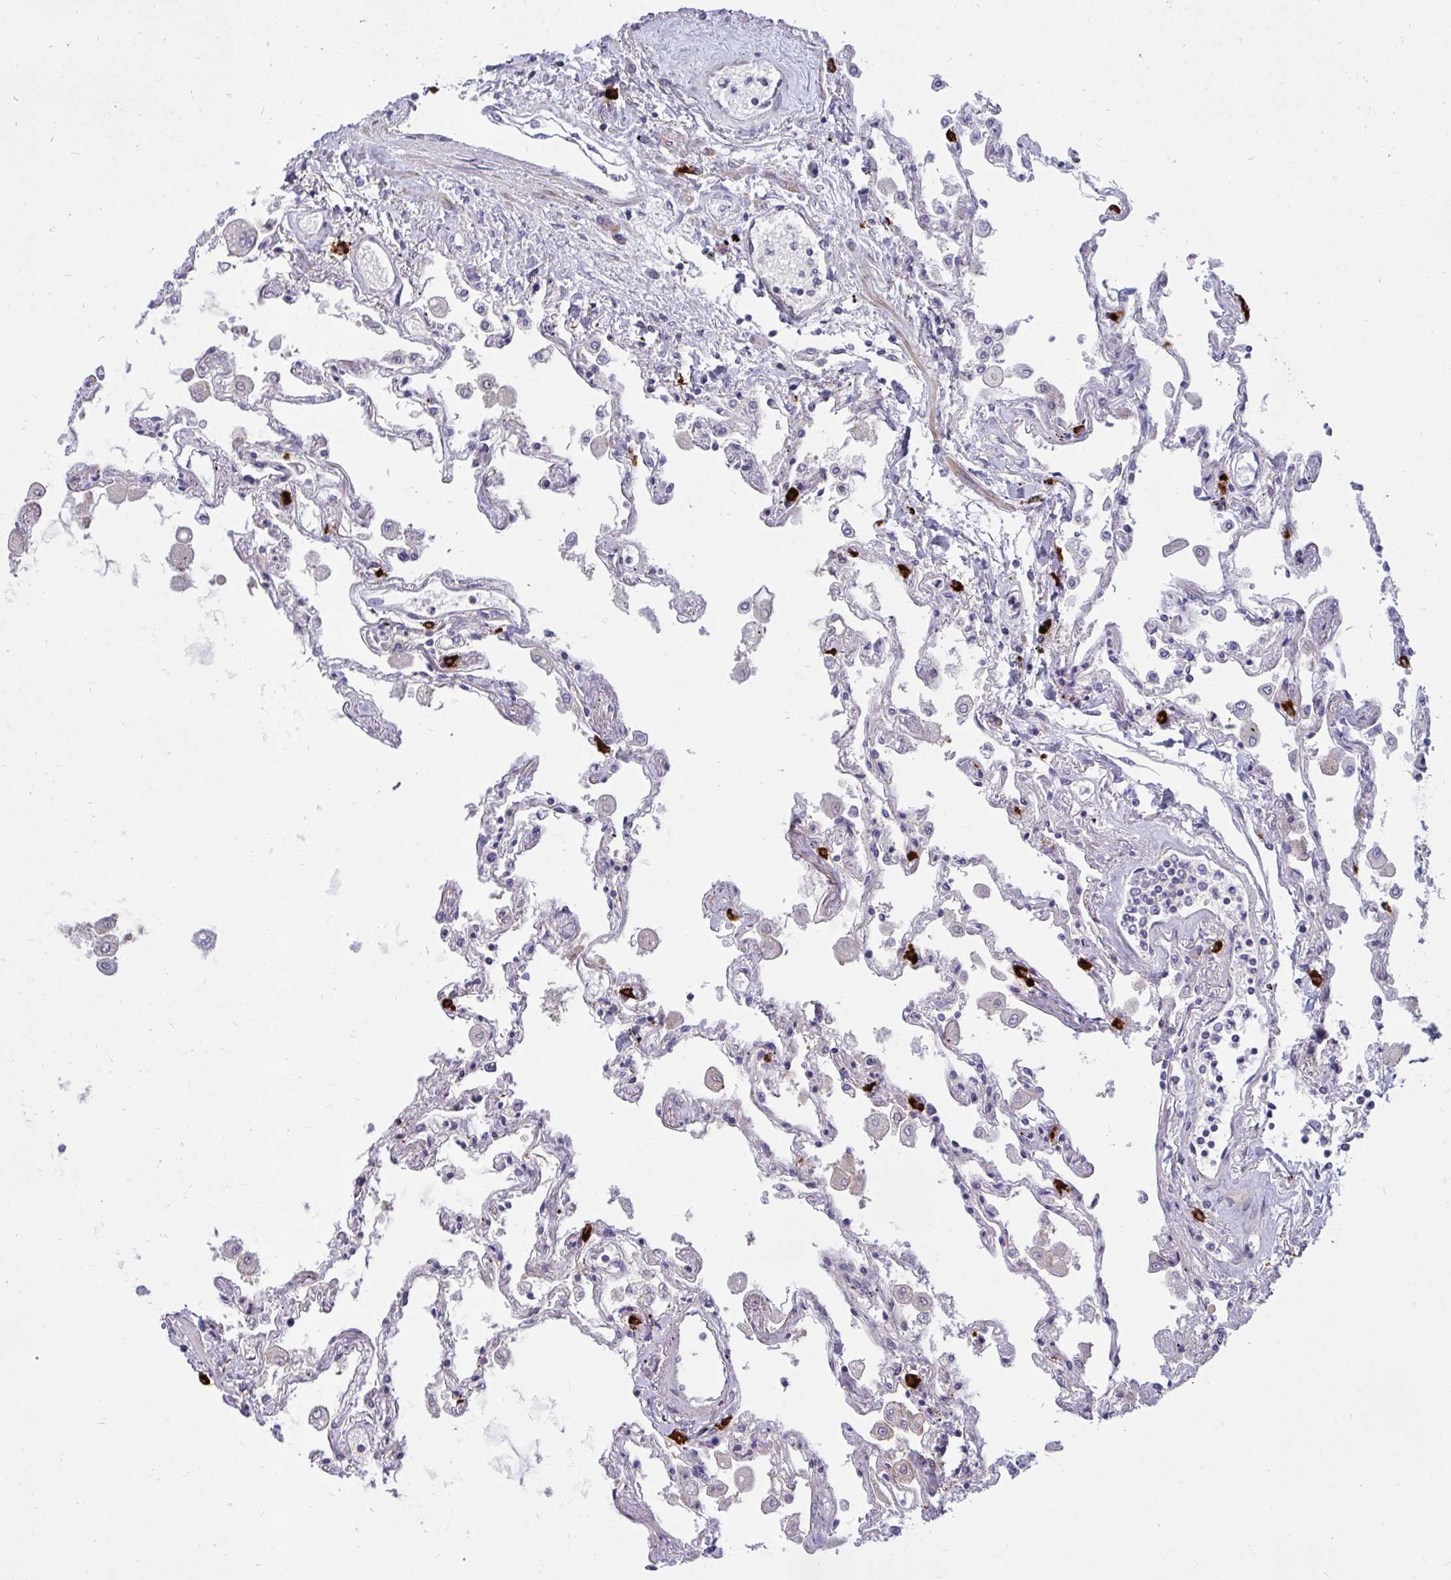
{"staining": {"intensity": "negative", "quantity": "none", "location": "none"}, "tissue": "lung", "cell_type": "Alveolar cells", "image_type": "normal", "snomed": [{"axis": "morphology", "description": "Normal tissue, NOS"}, {"axis": "morphology", "description": "Adenocarcinoma, NOS"}, {"axis": "topography", "description": "Cartilage tissue"}, {"axis": "topography", "description": "Lung"}], "caption": "Lung was stained to show a protein in brown. There is no significant positivity in alveolar cells. The staining was performed using DAB to visualize the protein expression in brown, while the nuclei were stained in blue with hematoxylin (Magnification: 20x).", "gene": "FAM219B", "patient": {"sex": "female", "age": 67}}